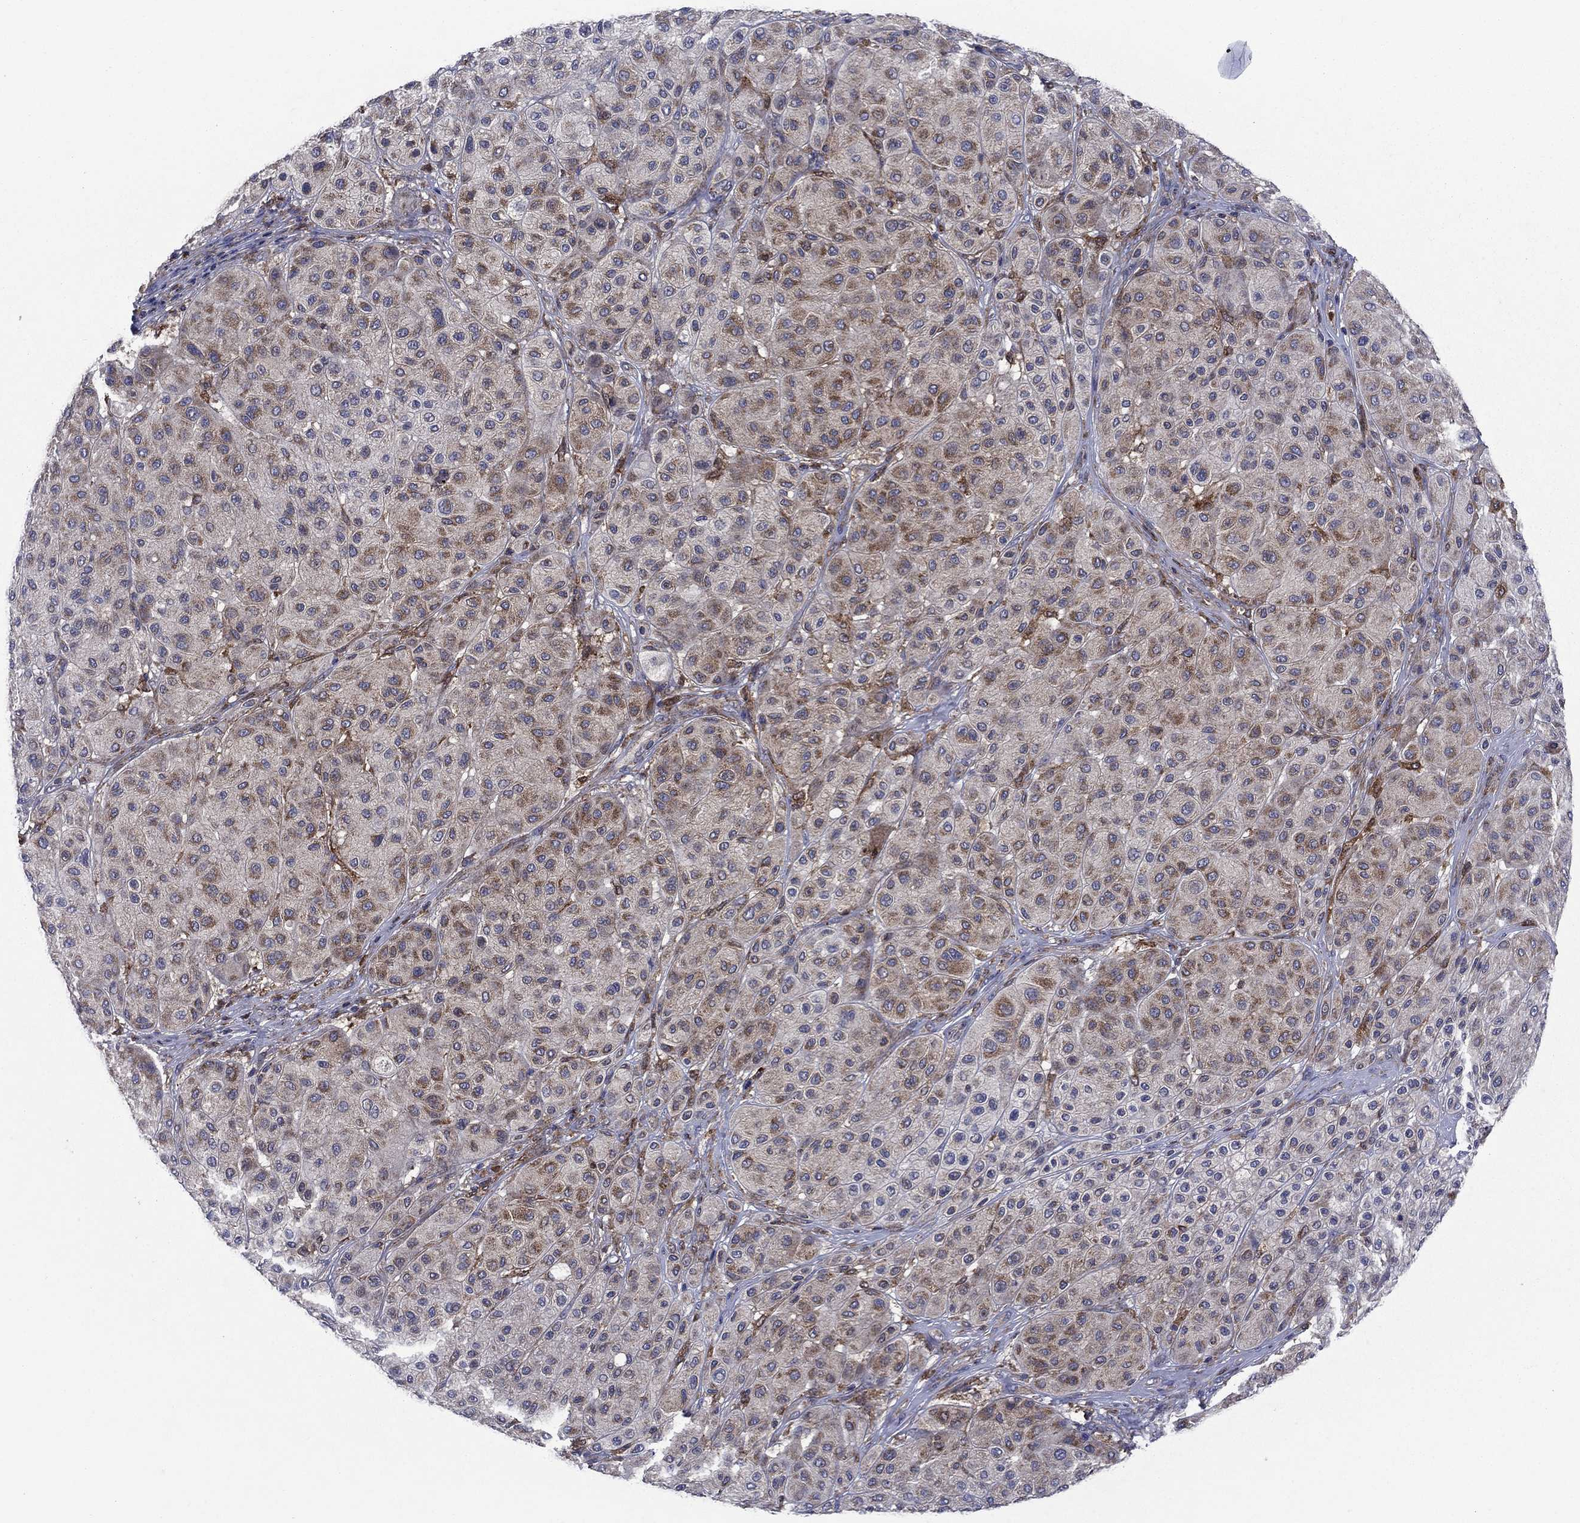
{"staining": {"intensity": "moderate", "quantity": "<25%", "location": "cytoplasmic/membranous"}, "tissue": "melanoma", "cell_type": "Tumor cells", "image_type": "cancer", "snomed": [{"axis": "morphology", "description": "Malignant melanoma, Metastatic site"}, {"axis": "topography", "description": "Smooth muscle"}], "caption": "The histopathology image reveals a brown stain indicating the presence of a protein in the cytoplasmic/membranous of tumor cells in melanoma. (DAB (3,3'-diaminobenzidine) = brown stain, brightfield microscopy at high magnification).", "gene": "RNF19B", "patient": {"sex": "male", "age": 41}}